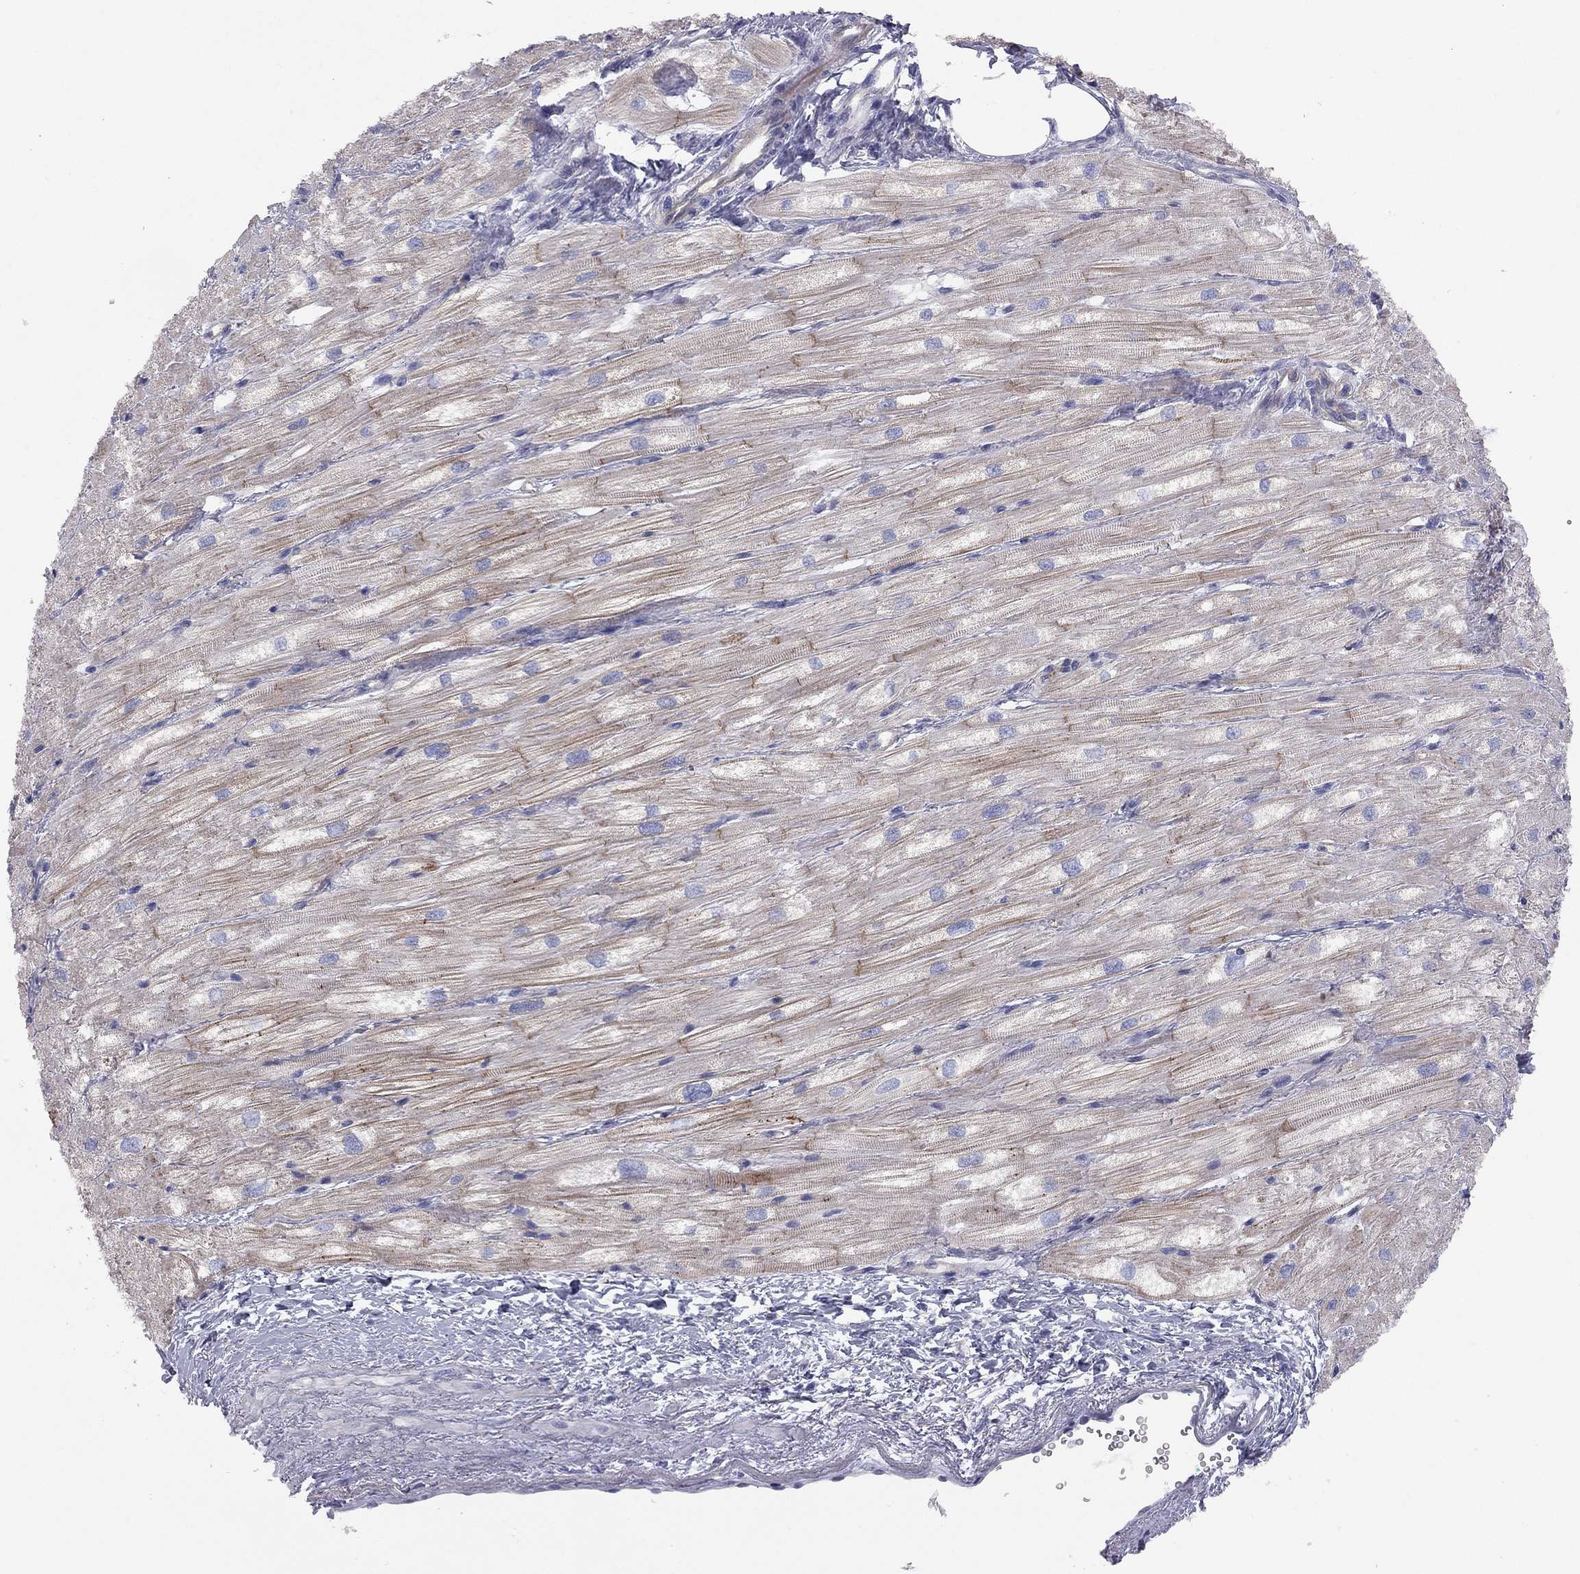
{"staining": {"intensity": "moderate", "quantity": "<25%", "location": "cytoplasmic/membranous"}, "tissue": "heart muscle", "cell_type": "Cardiomyocytes", "image_type": "normal", "snomed": [{"axis": "morphology", "description": "Normal tissue, NOS"}, {"axis": "topography", "description": "Heart"}], "caption": "Immunohistochemical staining of unremarkable heart muscle displays <25% levels of moderate cytoplasmic/membranous protein positivity in about <25% of cardiomyocytes. (brown staining indicates protein expression, while blue staining denotes nuclei).", "gene": "GPRC5B", "patient": {"sex": "male", "age": 57}}